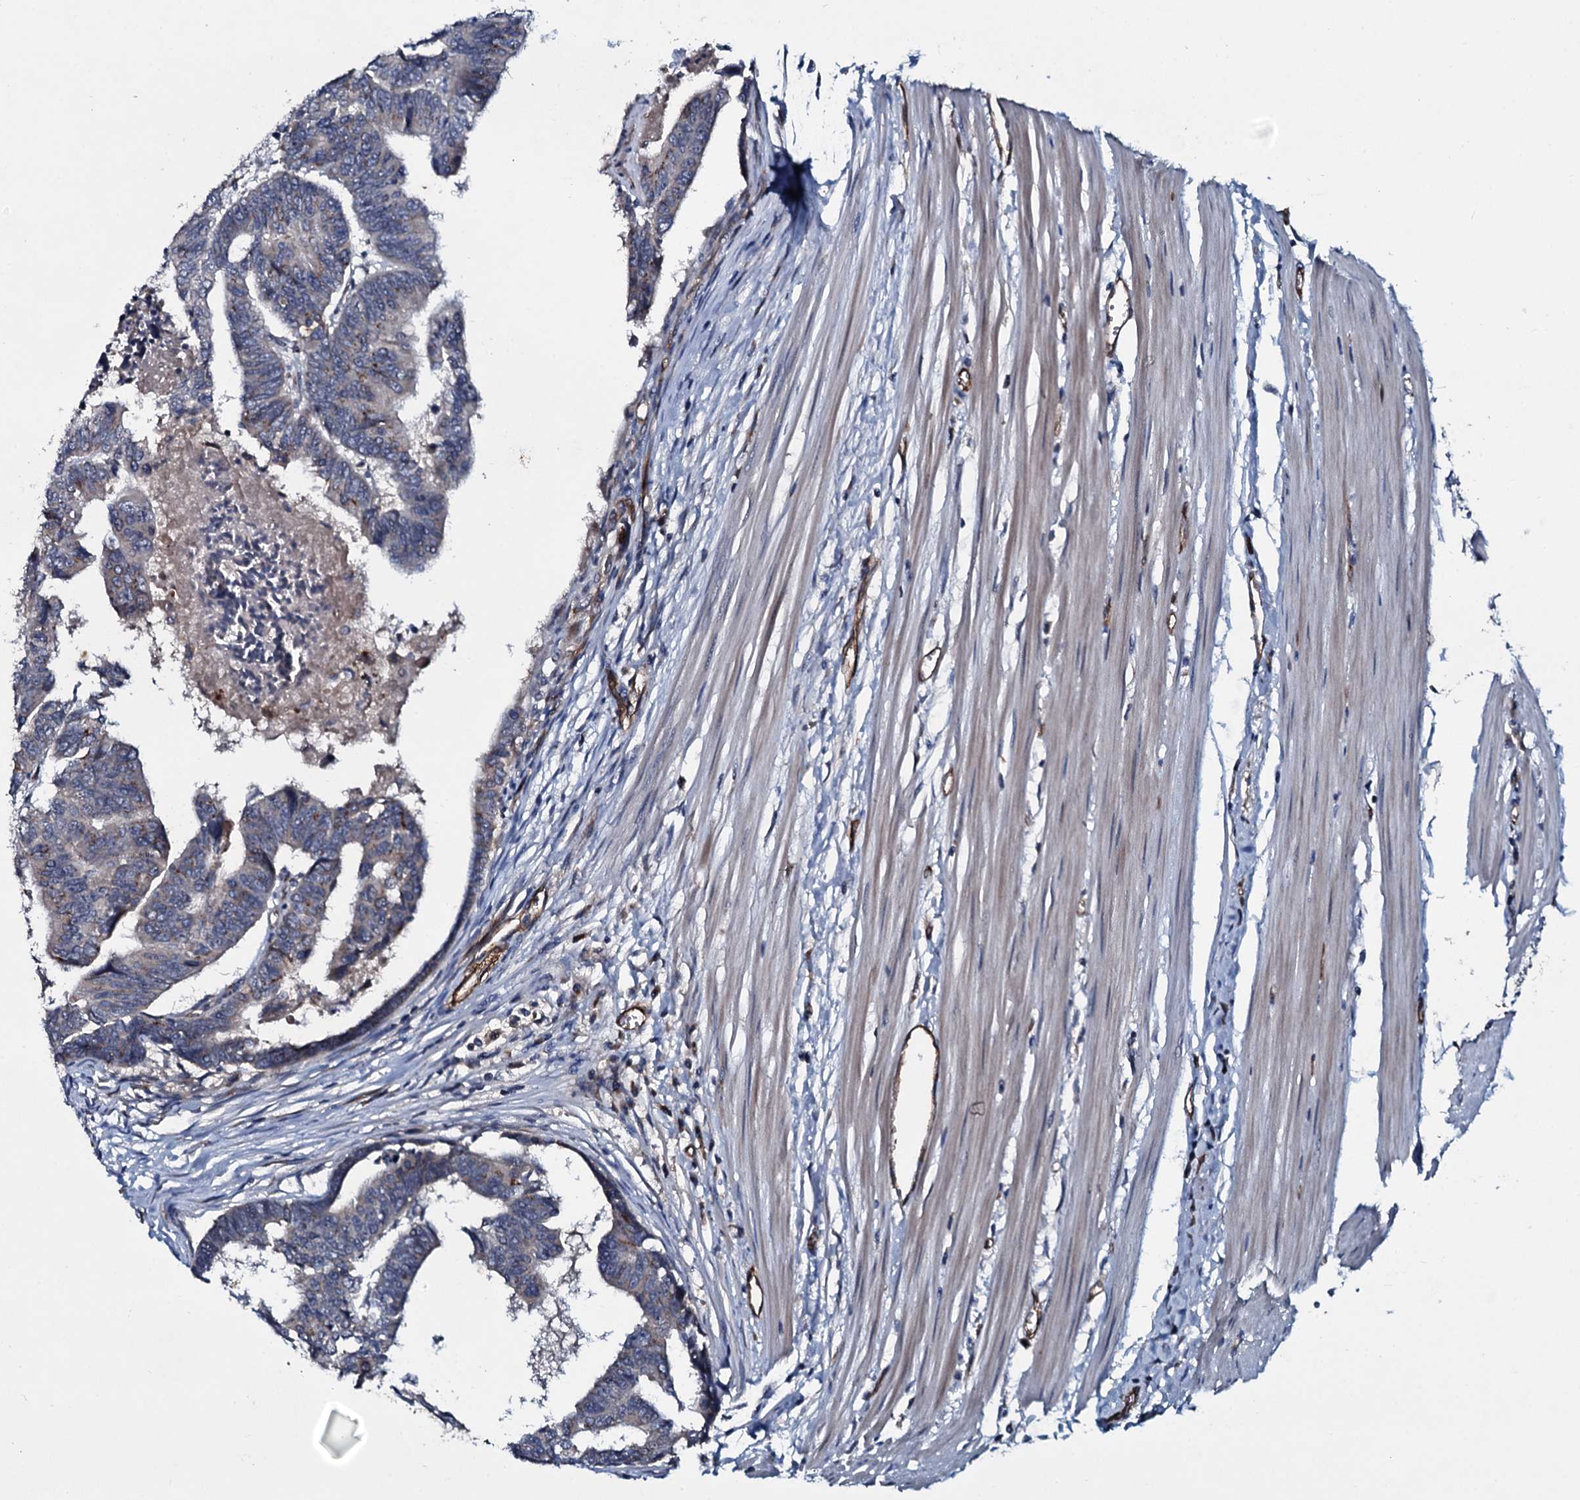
{"staining": {"intensity": "moderate", "quantity": "<25%", "location": "cytoplasmic/membranous"}, "tissue": "colorectal cancer", "cell_type": "Tumor cells", "image_type": "cancer", "snomed": [{"axis": "morphology", "description": "Adenocarcinoma, NOS"}, {"axis": "topography", "description": "Rectum"}], "caption": "Colorectal cancer tissue demonstrates moderate cytoplasmic/membranous staining in approximately <25% of tumor cells", "gene": "CLEC14A", "patient": {"sex": "female", "age": 65}}